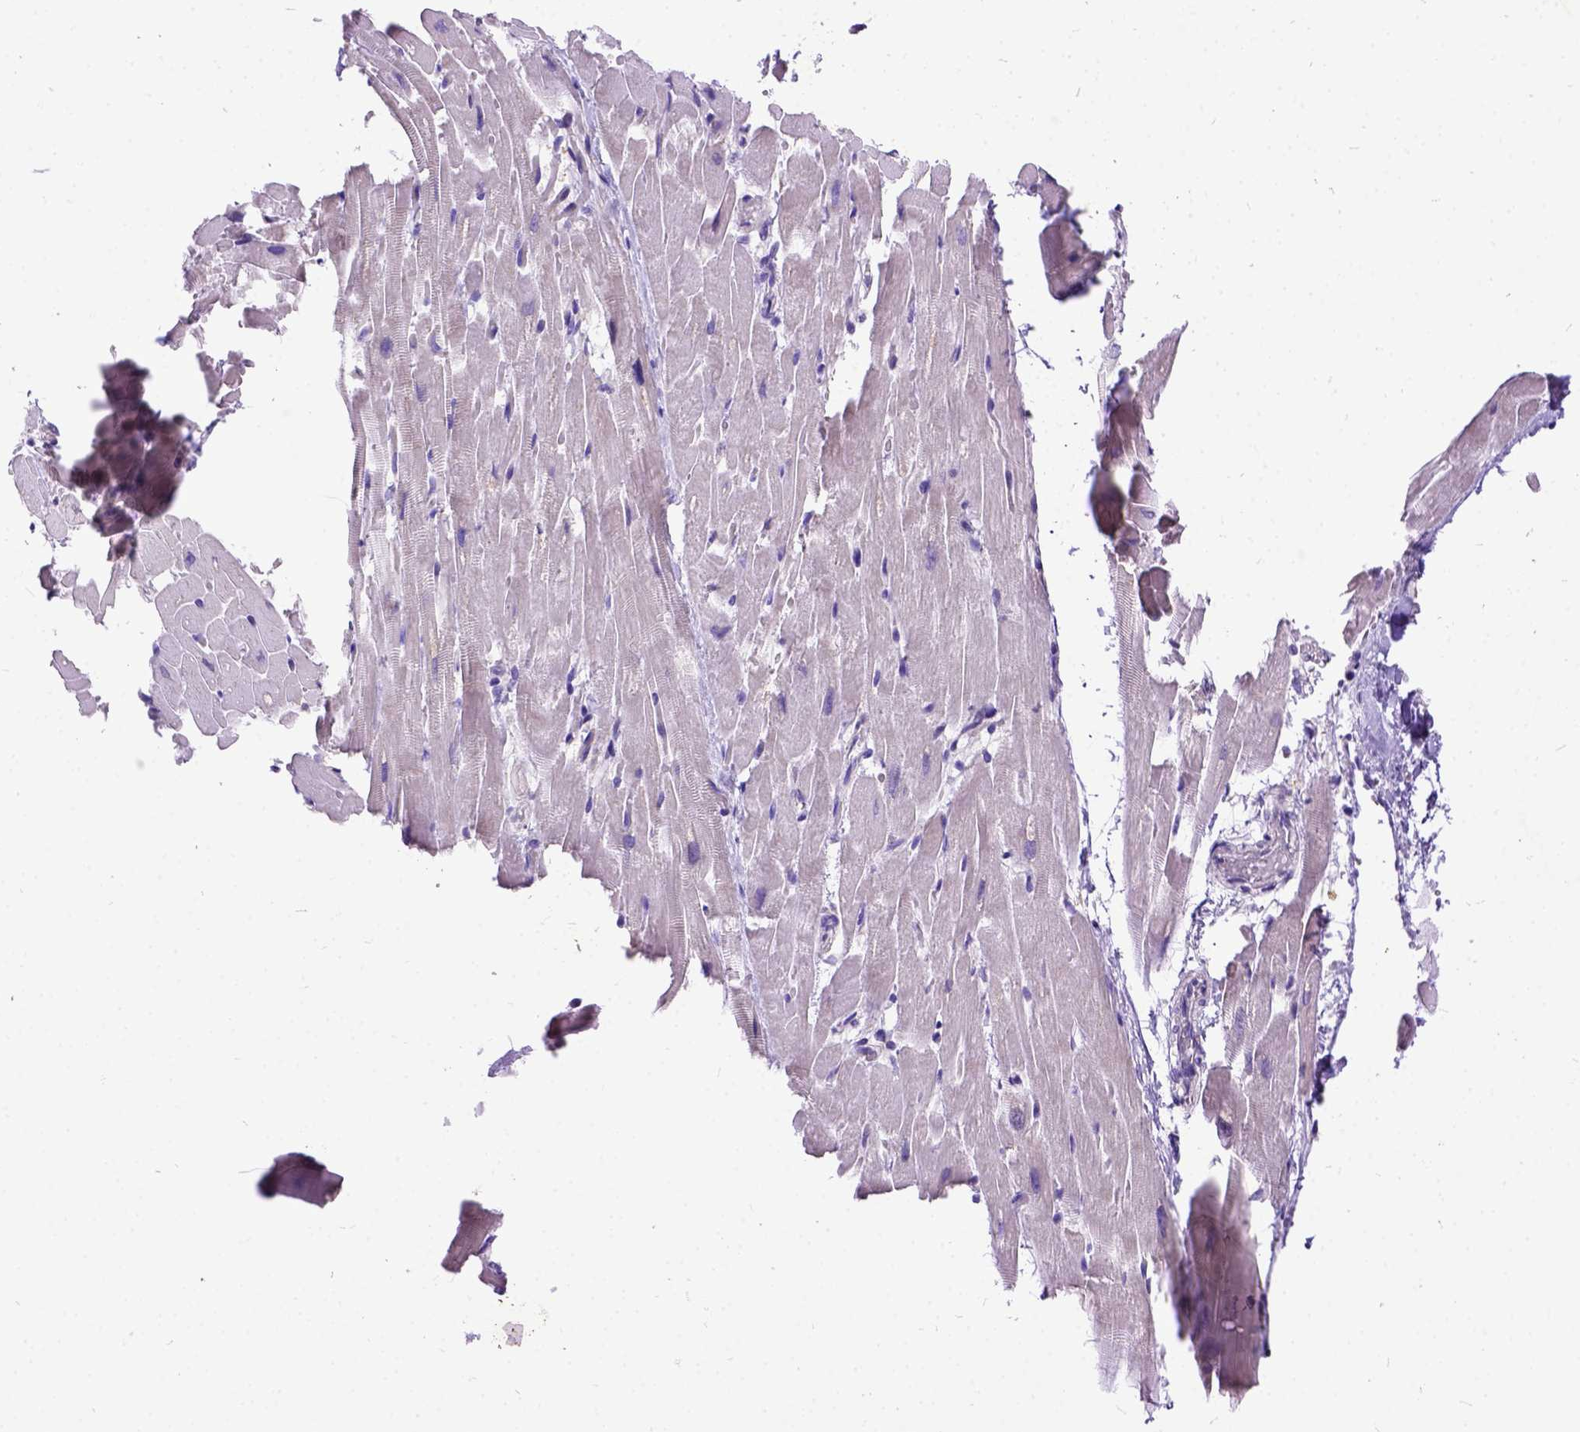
{"staining": {"intensity": "negative", "quantity": "none", "location": "none"}, "tissue": "heart muscle", "cell_type": "Cardiomyocytes", "image_type": "normal", "snomed": [{"axis": "morphology", "description": "Normal tissue, NOS"}, {"axis": "topography", "description": "Heart"}], "caption": "A histopathology image of heart muscle stained for a protein shows no brown staining in cardiomyocytes. (DAB IHC, high magnification).", "gene": "CFAP54", "patient": {"sex": "male", "age": 37}}